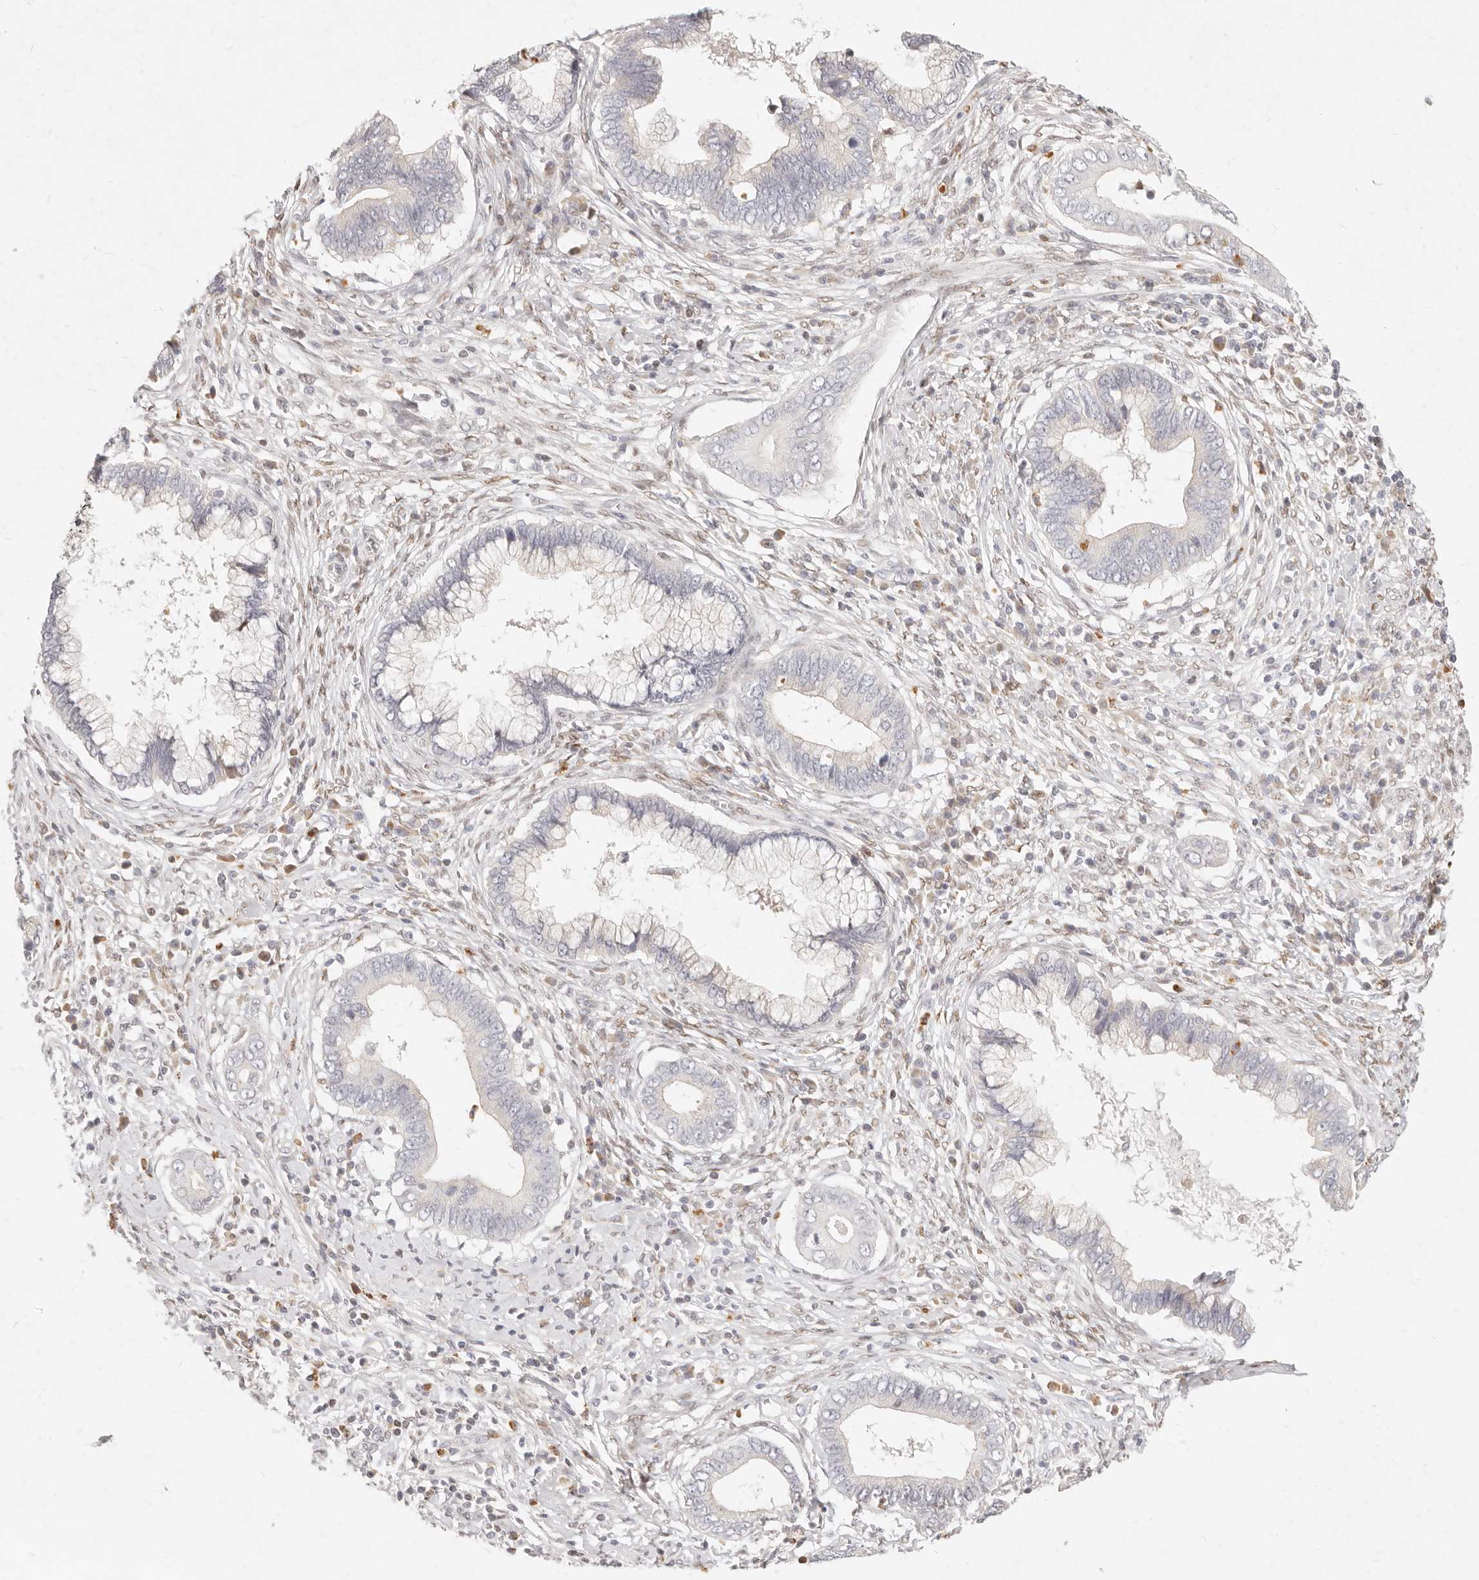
{"staining": {"intensity": "negative", "quantity": "none", "location": "none"}, "tissue": "cervical cancer", "cell_type": "Tumor cells", "image_type": "cancer", "snomed": [{"axis": "morphology", "description": "Adenocarcinoma, NOS"}, {"axis": "topography", "description": "Cervix"}], "caption": "Cervical cancer was stained to show a protein in brown. There is no significant staining in tumor cells. (Stains: DAB IHC with hematoxylin counter stain, Microscopy: brightfield microscopy at high magnification).", "gene": "ASCL3", "patient": {"sex": "female", "age": 44}}